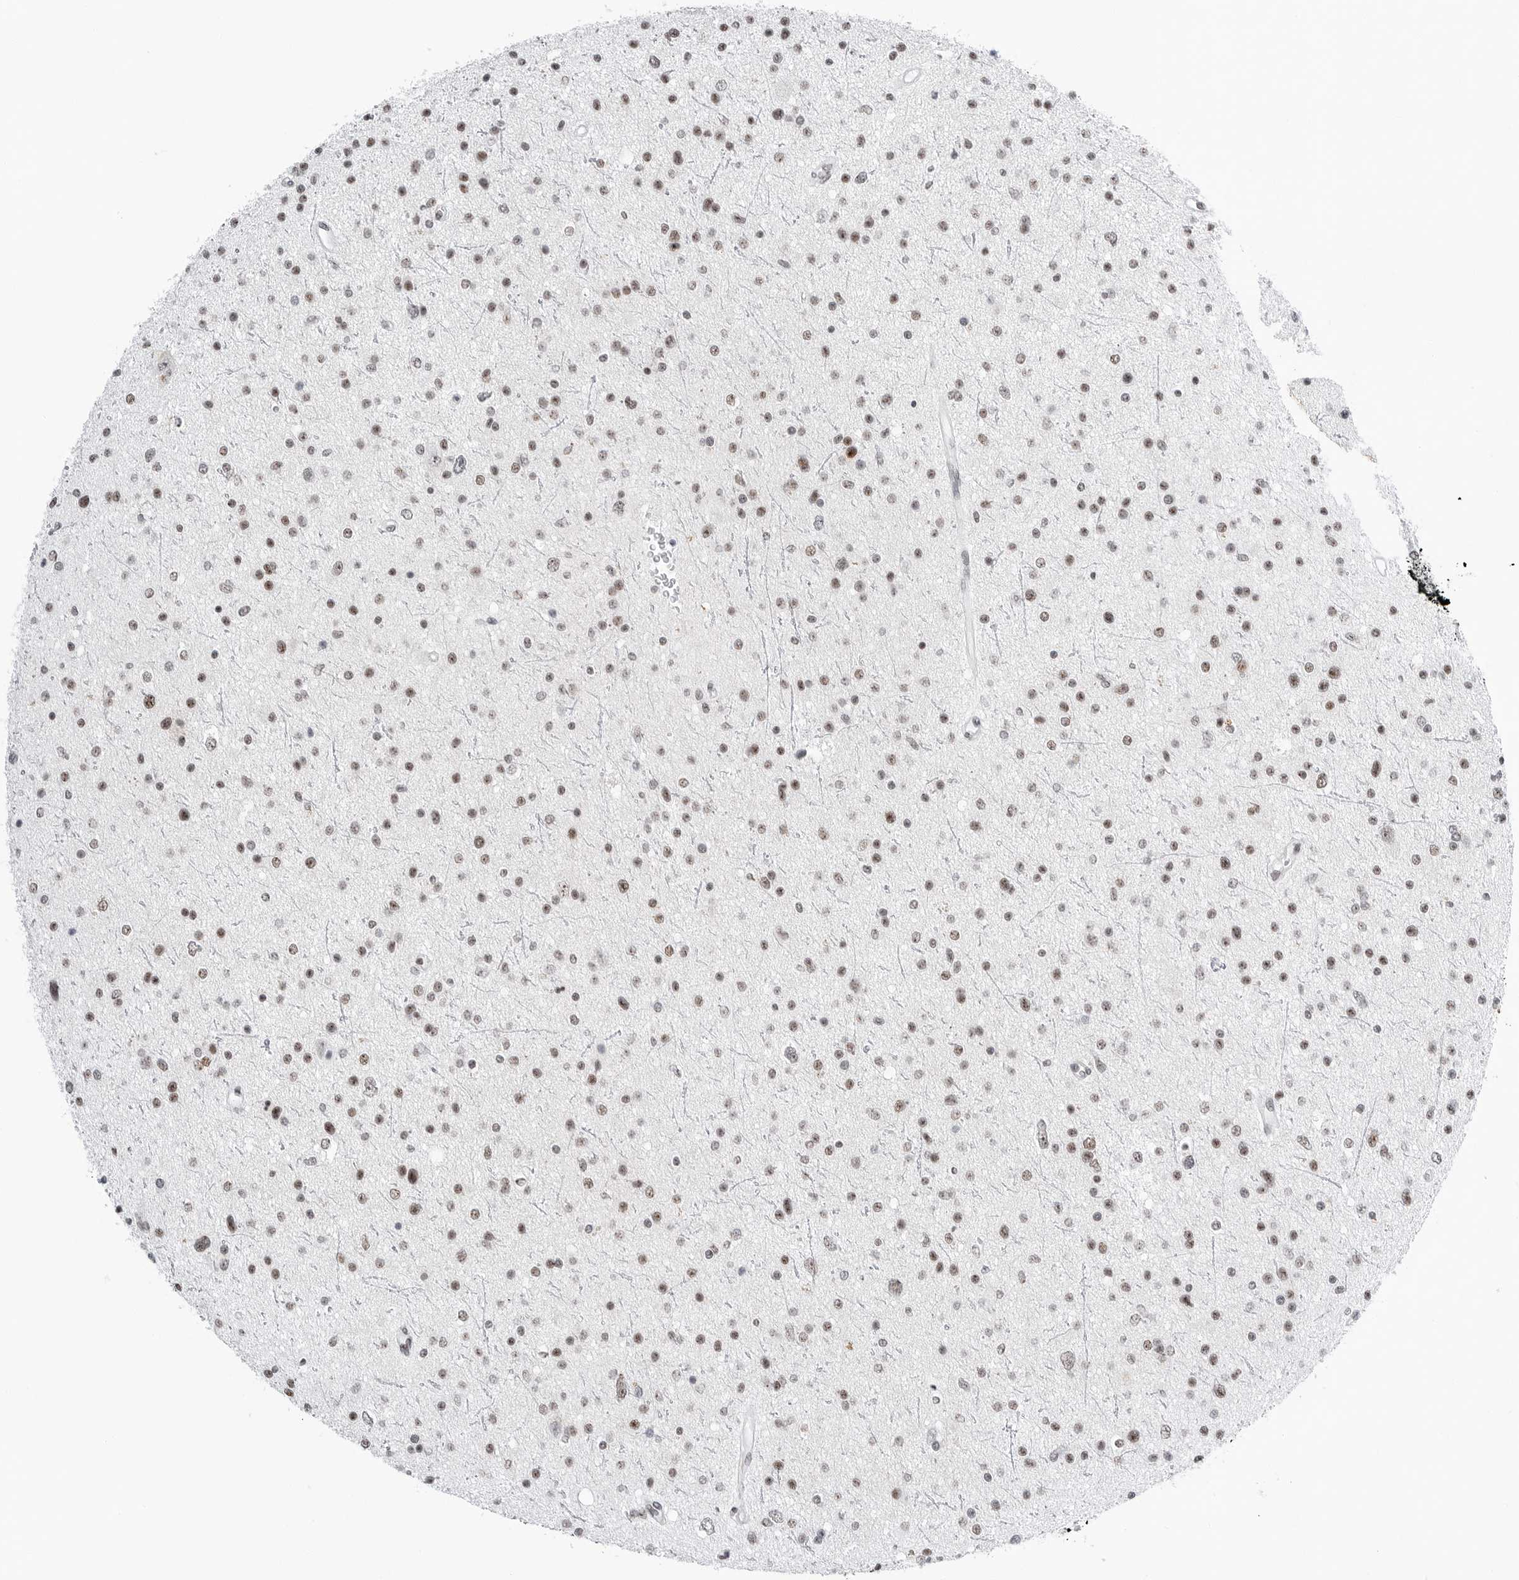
{"staining": {"intensity": "moderate", "quantity": ">75%", "location": "nuclear"}, "tissue": "glioma", "cell_type": "Tumor cells", "image_type": "cancer", "snomed": [{"axis": "morphology", "description": "Glioma, malignant, Low grade"}, {"axis": "topography", "description": "Brain"}], "caption": "High-magnification brightfield microscopy of glioma stained with DAB (3,3'-diaminobenzidine) (brown) and counterstained with hematoxylin (blue). tumor cells exhibit moderate nuclear expression is present in about>75% of cells.", "gene": "WRAP53", "patient": {"sex": "female", "age": 37}}